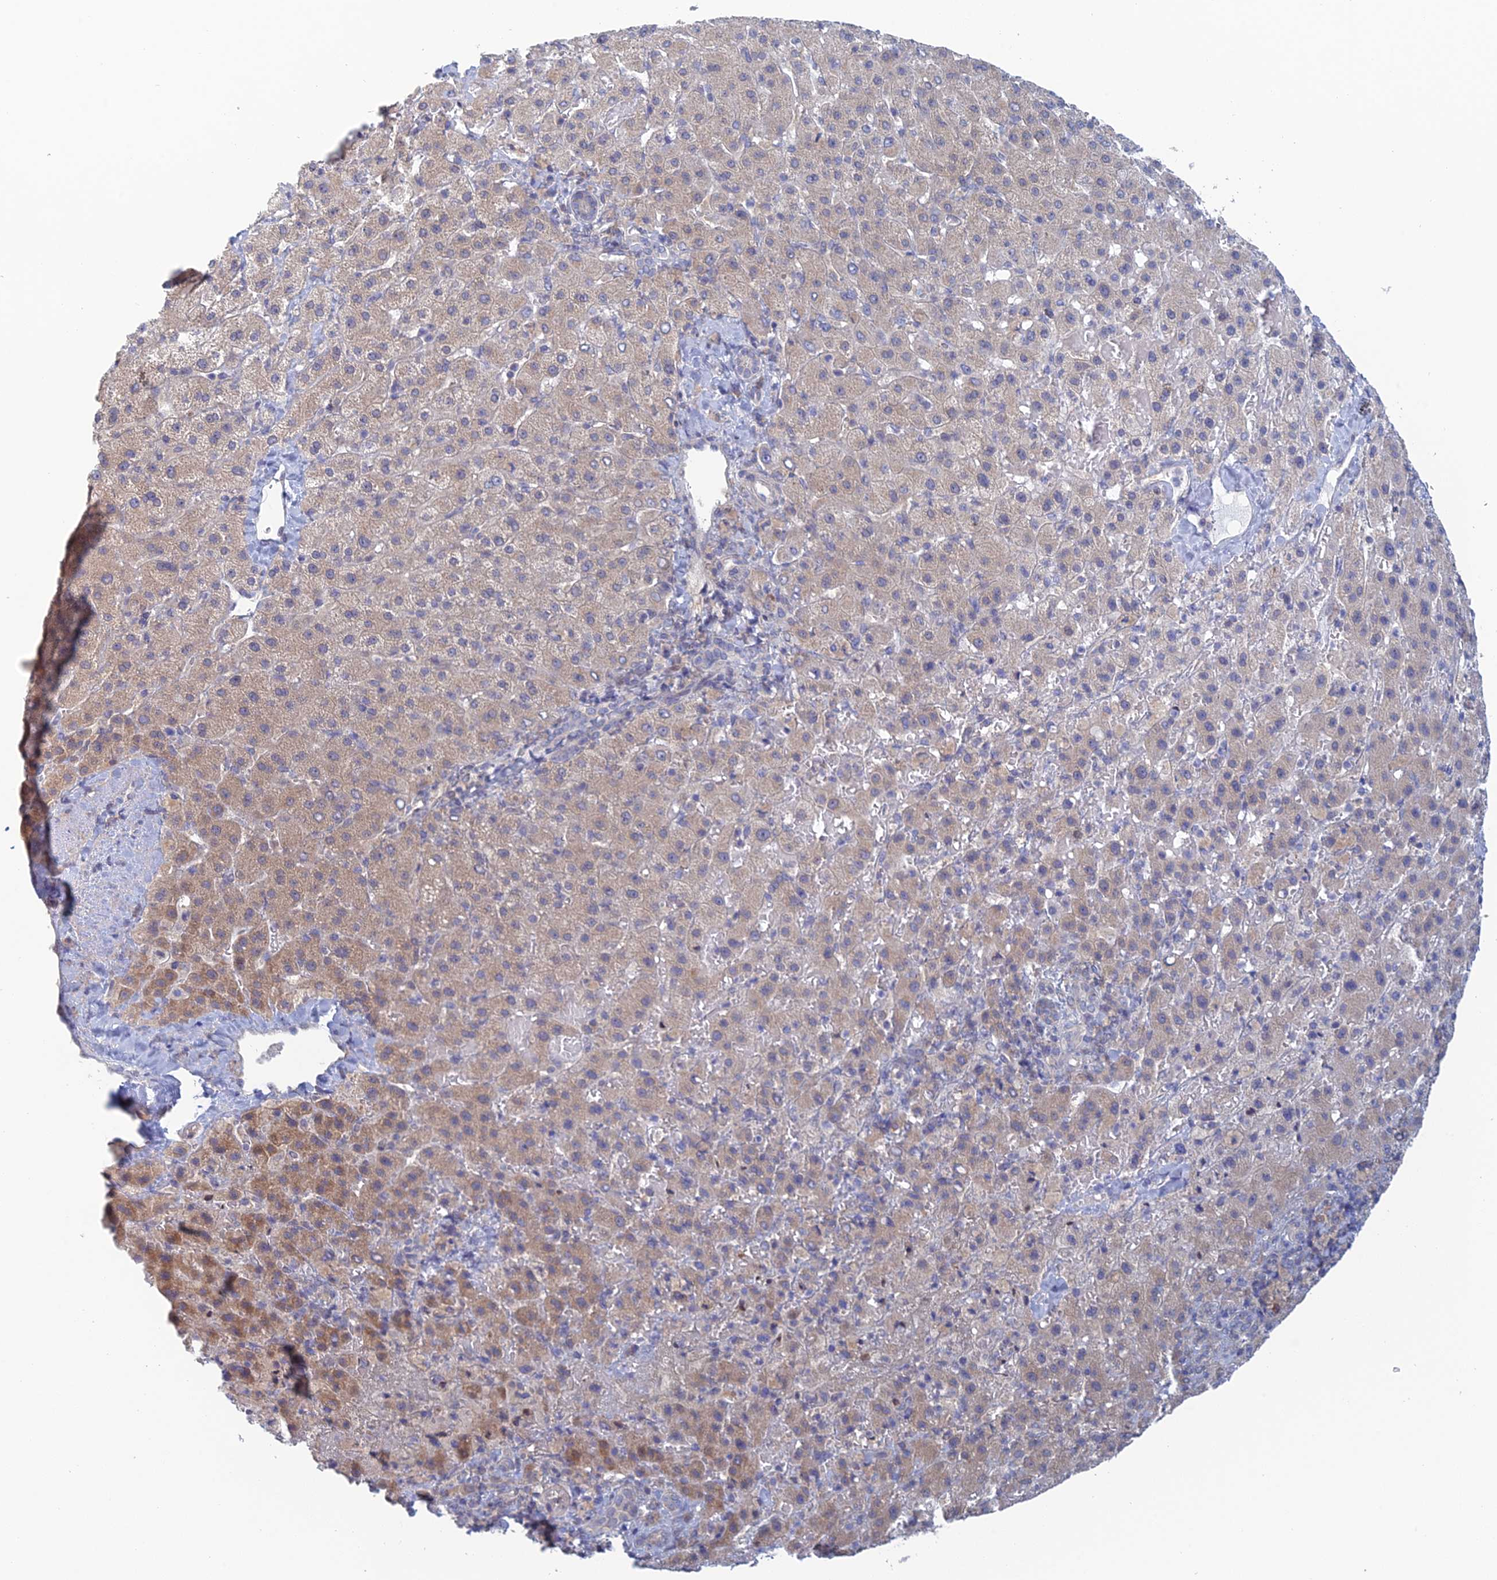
{"staining": {"intensity": "weak", "quantity": "25%-75%", "location": "cytoplasmic/membranous"}, "tissue": "liver cancer", "cell_type": "Tumor cells", "image_type": "cancer", "snomed": [{"axis": "morphology", "description": "Carcinoma, Hepatocellular, NOS"}, {"axis": "topography", "description": "Liver"}], "caption": "Protein staining shows weak cytoplasmic/membranous positivity in approximately 25%-75% of tumor cells in liver hepatocellular carcinoma.", "gene": "SRA1", "patient": {"sex": "female", "age": 58}}